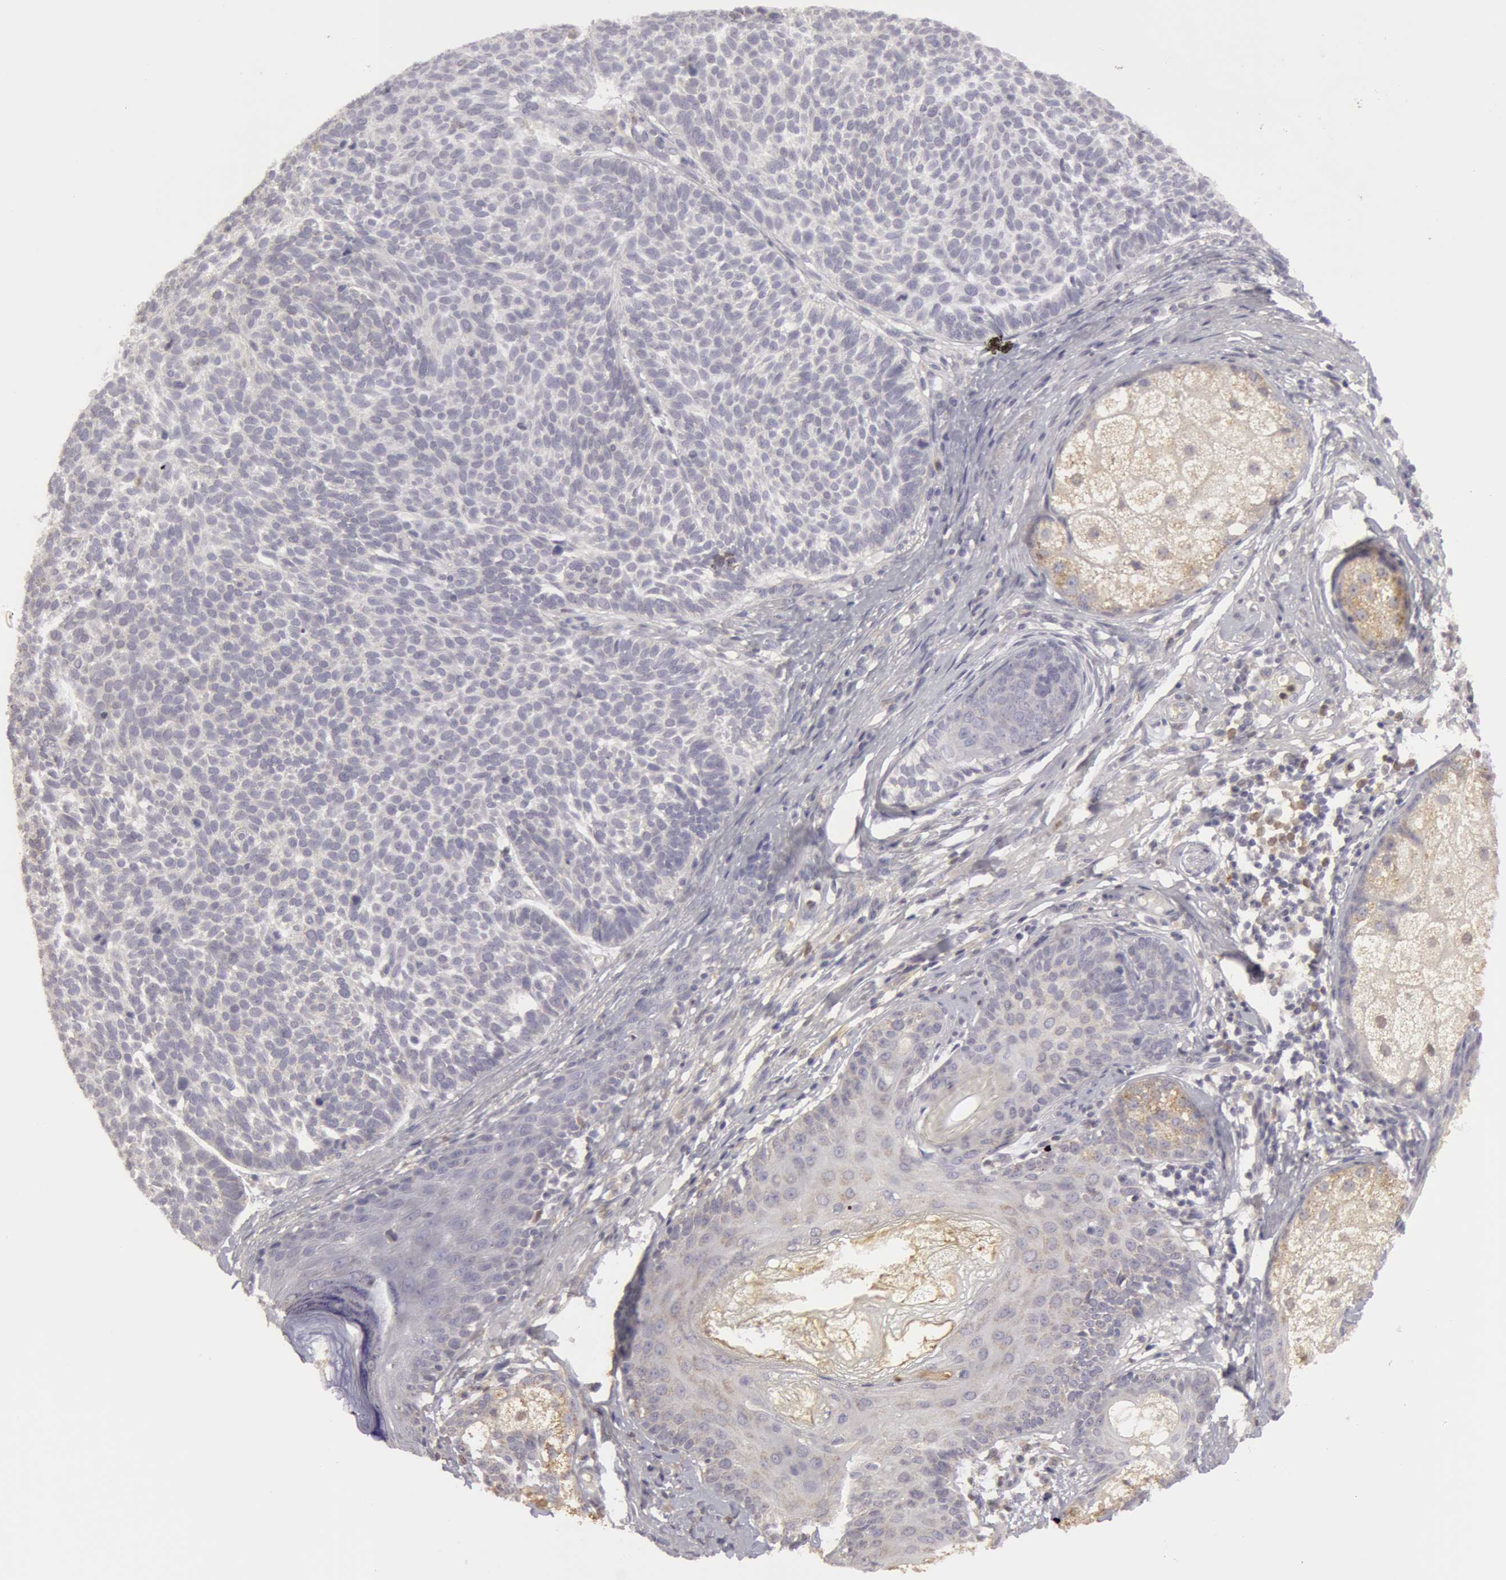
{"staining": {"intensity": "negative", "quantity": "none", "location": "none"}, "tissue": "skin cancer", "cell_type": "Tumor cells", "image_type": "cancer", "snomed": [{"axis": "morphology", "description": "Basal cell carcinoma"}, {"axis": "topography", "description": "Skin"}], "caption": "Skin cancer (basal cell carcinoma) stained for a protein using immunohistochemistry (IHC) reveals no expression tumor cells.", "gene": "CAT", "patient": {"sex": "male", "age": 63}}